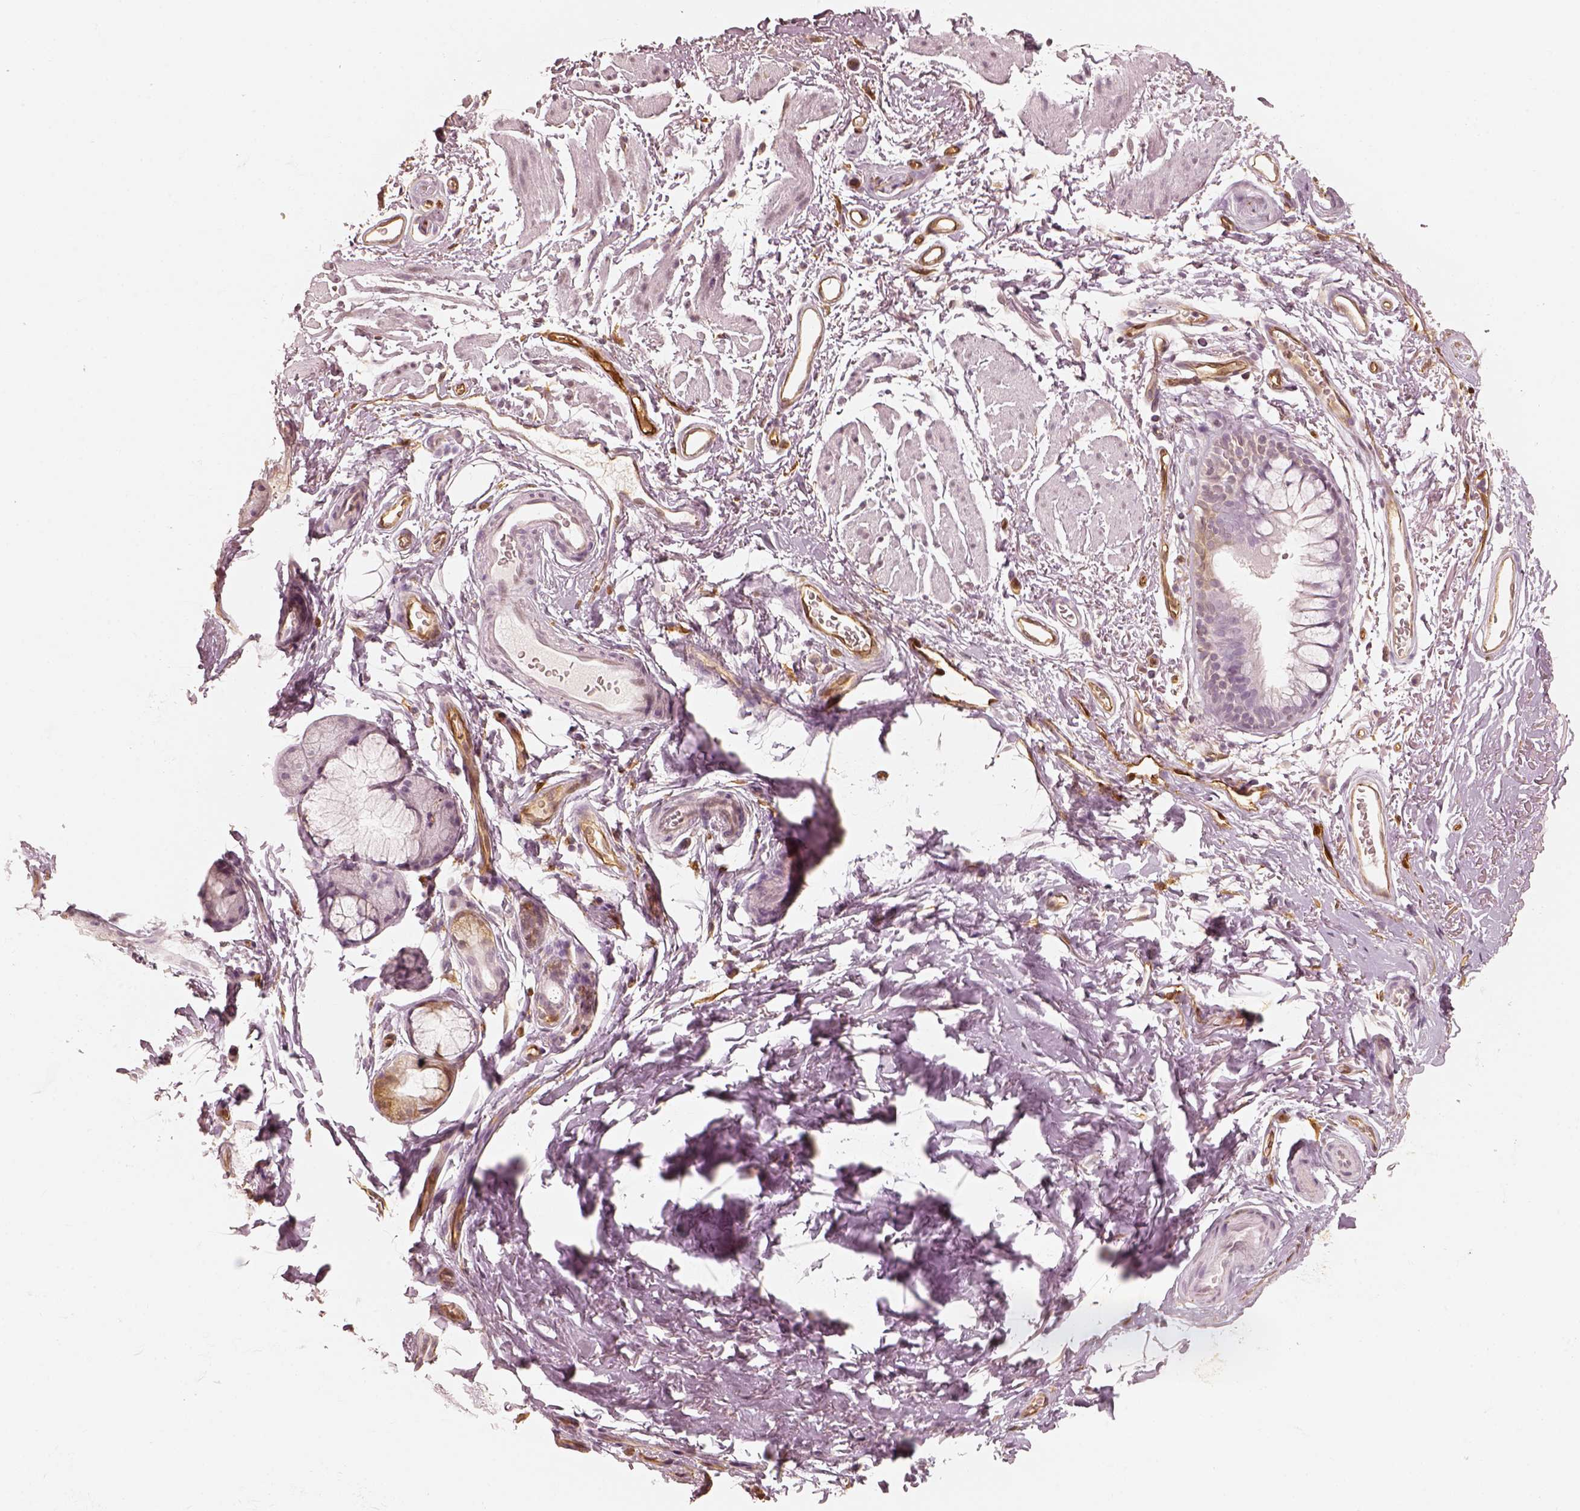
{"staining": {"intensity": "moderate", "quantity": ">75%", "location": "cytoplasmic/membranous"}, "tissue": "soft tissue", "cell_type": "Chondrocytes", "image_type": "normal", "snomed": [{"axis": "morphology", "description": "Normal tissue, NOS"}, {"axis": "topography", "description": "Cartilage tissue"}, {"axis": "topography", "description": "Bronchus"}], "caption": "Immunohistochemical staining of normal human soft tissue demonstrates medium levels of moderate cytoplasmic/membranous positivity in approximately >75% of chondrocytes. (IHC, brightfield microscopy, high magnification).", "gene": "FSCN1", "patient": {"sex": "female", "age": 79}}